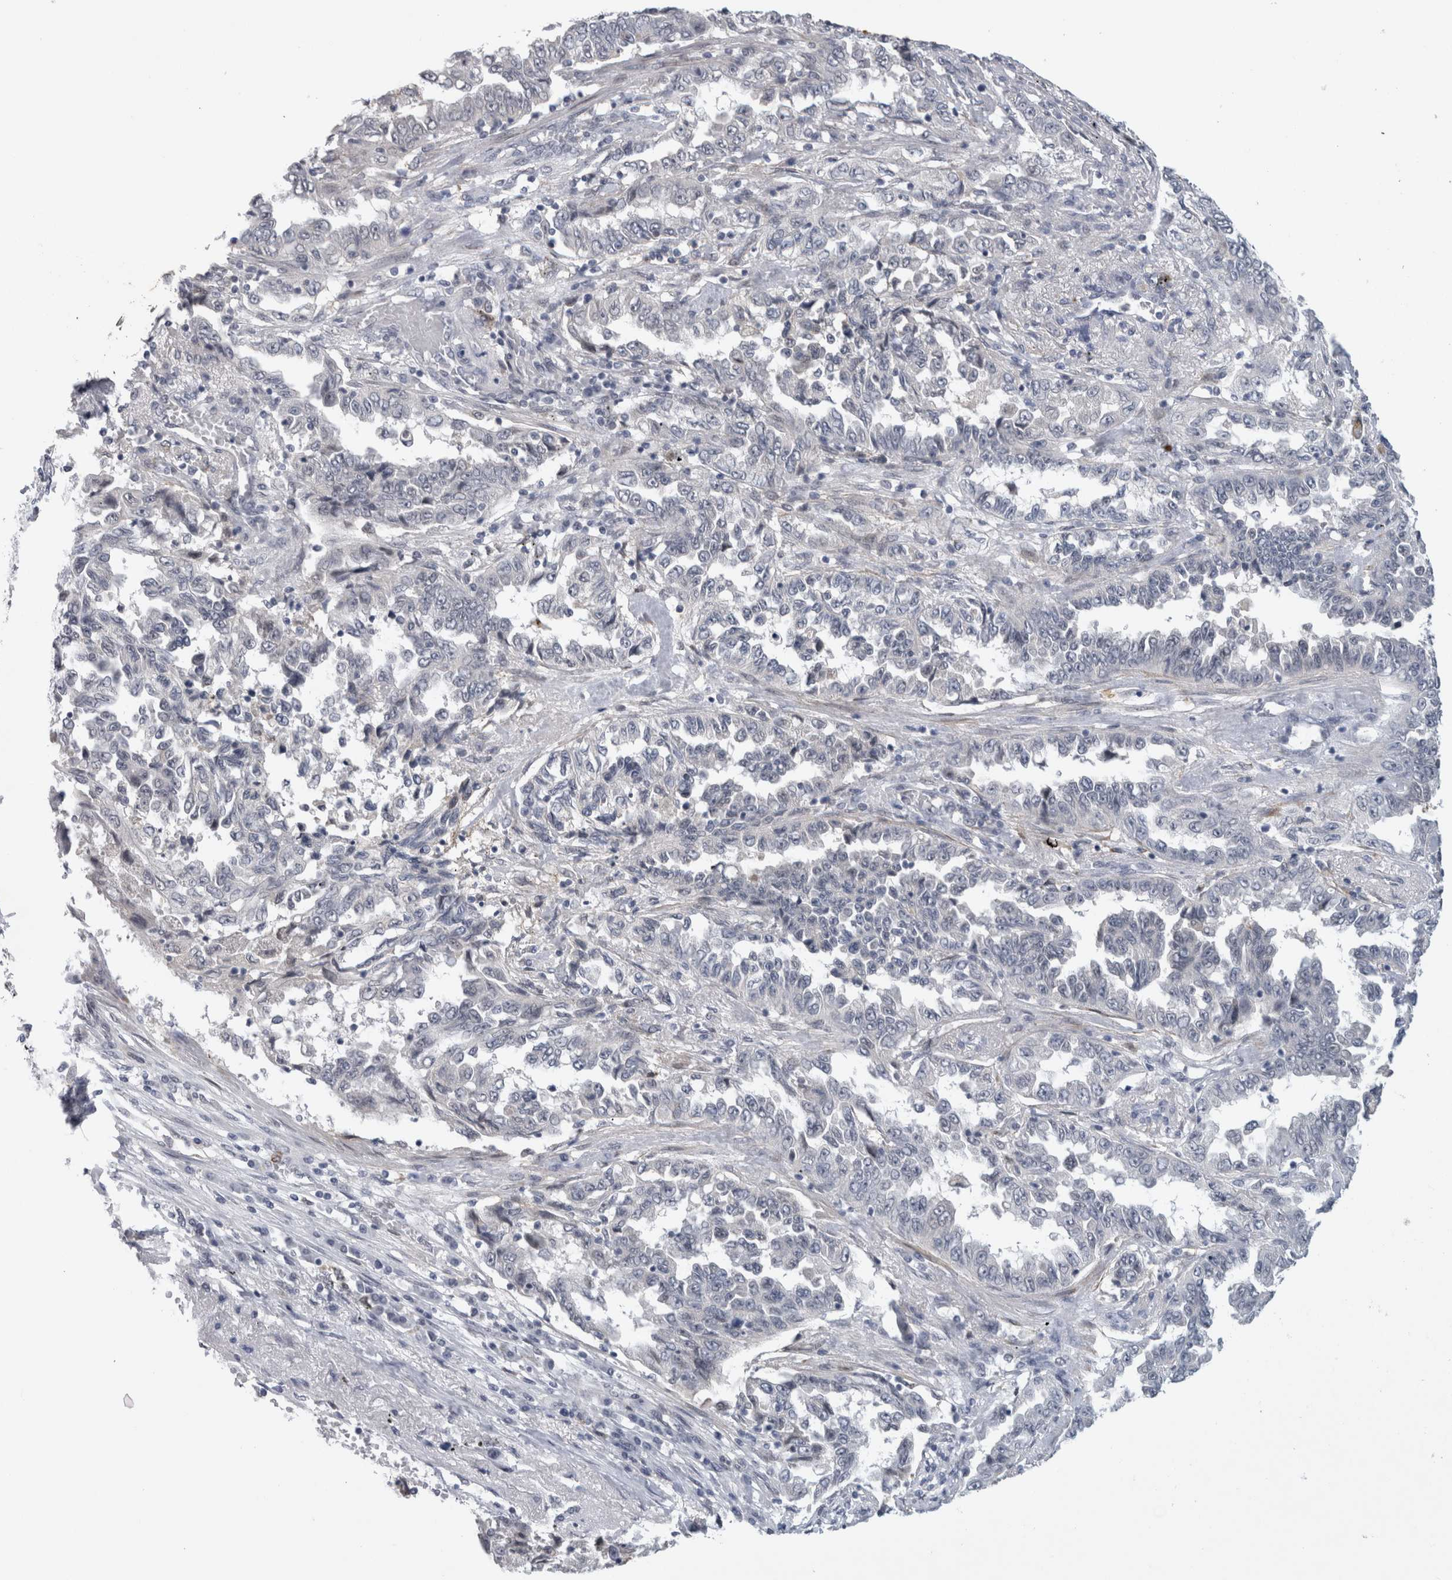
{"staining": {"intensity": "negative", "quantity": "none", "location": "none"}, "tissue": "lung cancer", "cell_type": "Tumor cells", "image_type": "cancer", "snomed": [{"axis": "morphology", "description": "Adenocarcinoma, NOS"}, {"axis": "topography", "description": "Lung"}], "caption": "Tumor cells are negative for brown protein staining in adenocarcinoma (lung).", "gene": "PRXL2A", "patient": {"sex": "female", "age": 51}}